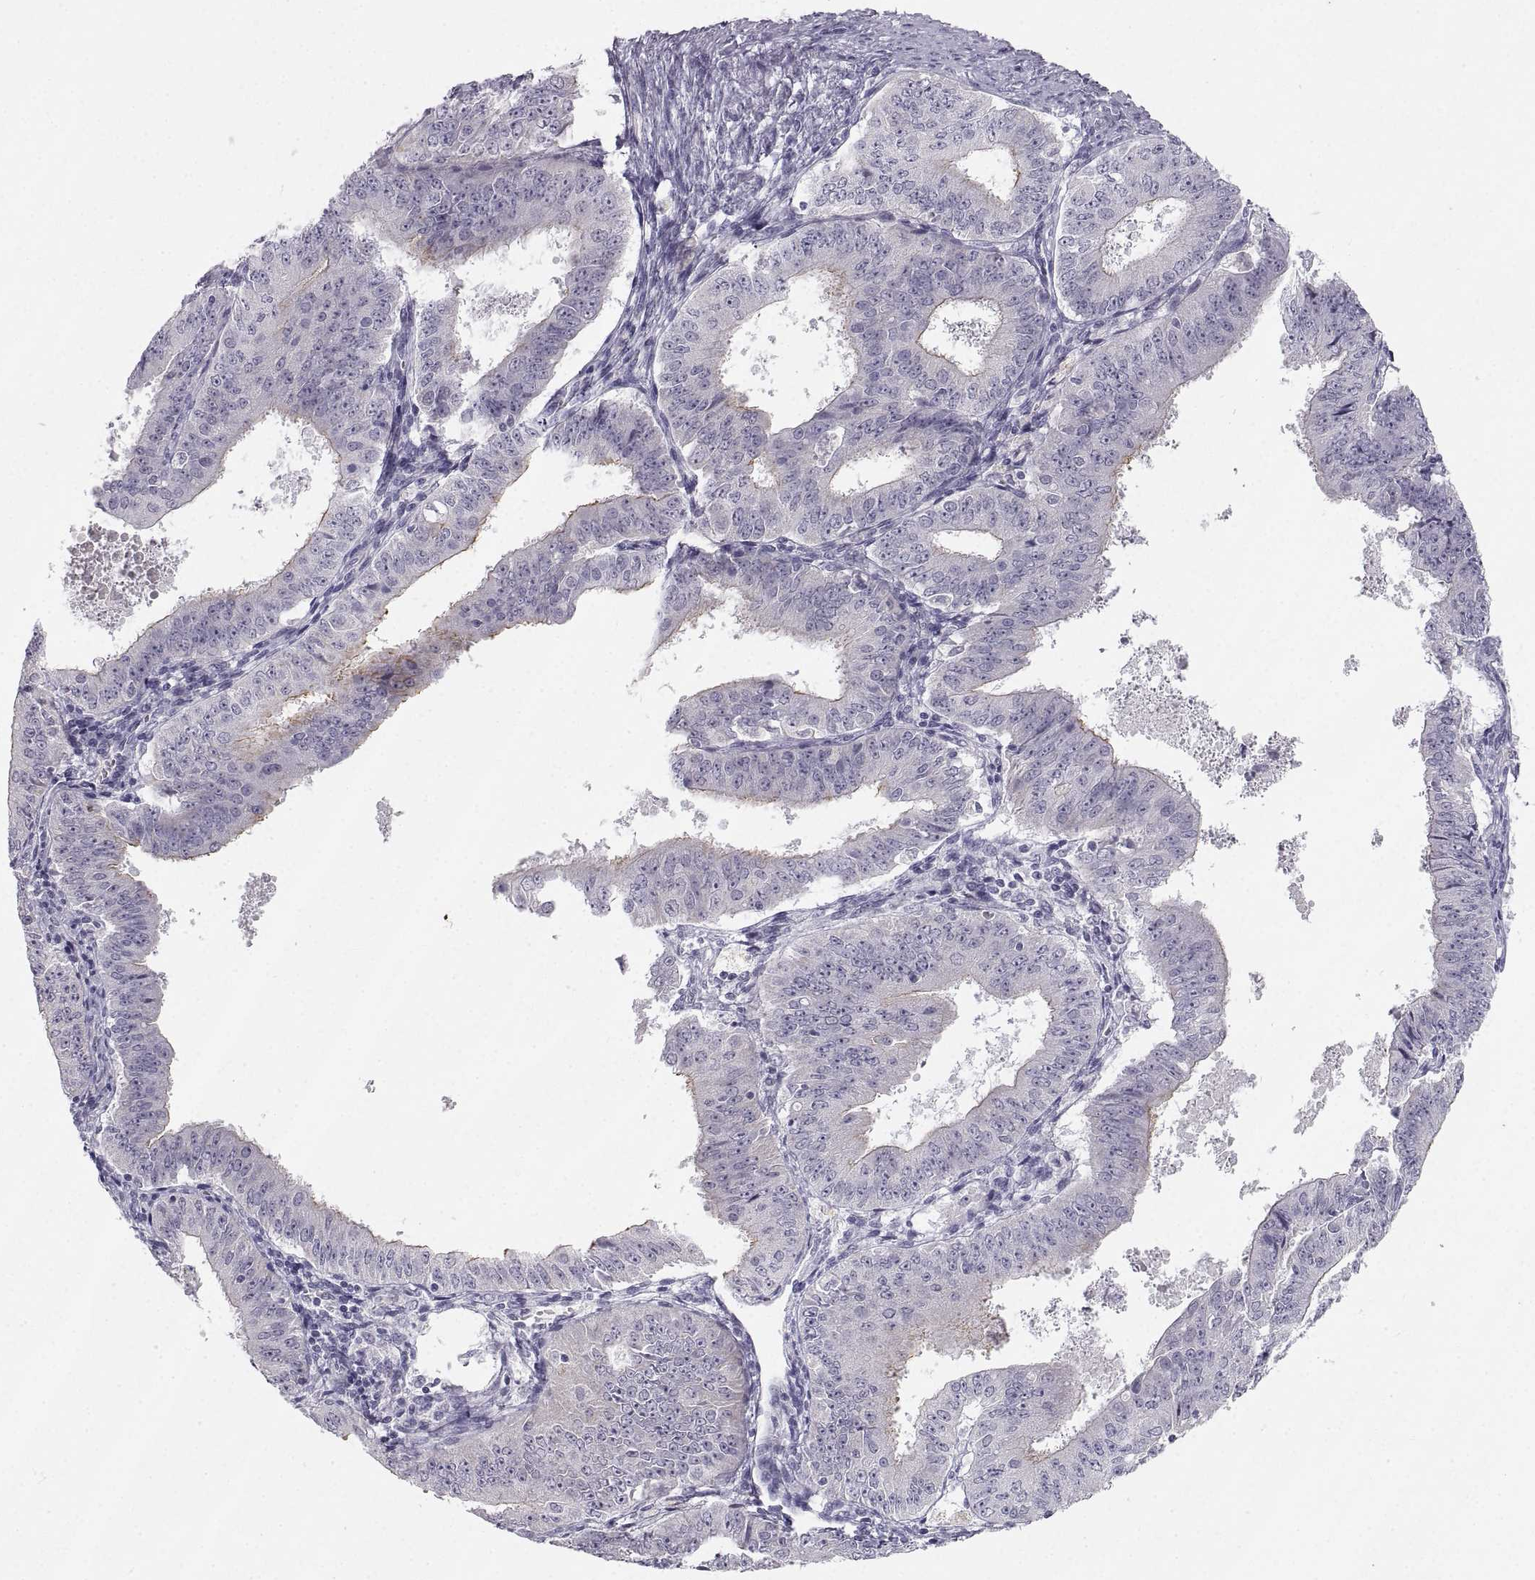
{"staining": {"intensity": "negative", "quantity": "none", "location": "none"}, "tissue": "ovarian cancer", "cell_type": "Tumor cells", "image_type": "cancer", "snomed": [{"axis": "morphology", "description": "Carcinoma, endometroid"}, {"axis": "topography", "description": "Ovary"}], "caption": "An image of endometroid carcinoma (ovarian) stained for a protein reveals no brown staining in tumor cells.", "gene": "ZNF185", "patient": {"sex": "female", "age": 42}}